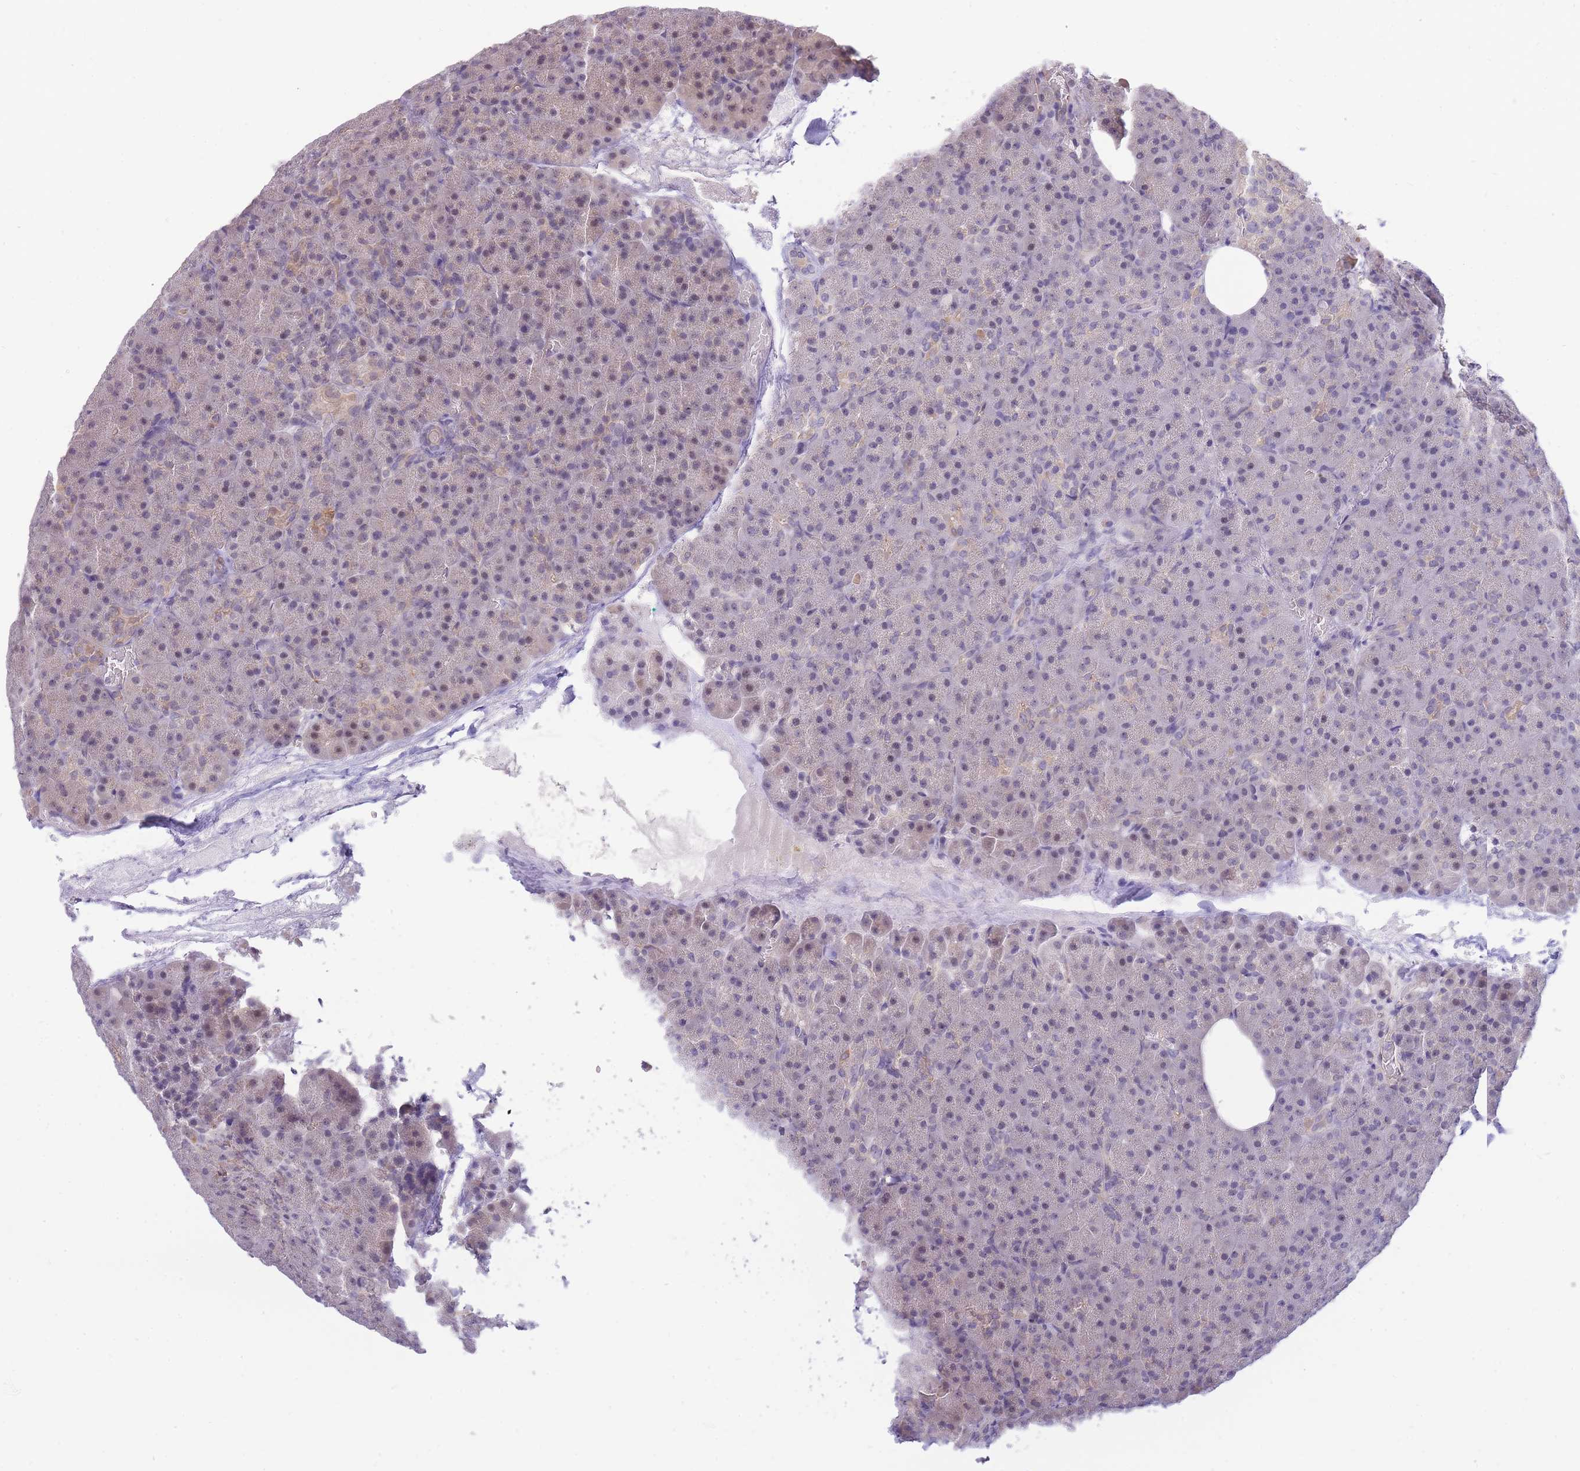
{"staining": {"intensity": "weak", "quantity": "<25%", "location": "nuclear"}, "tissue": "pancreas", "cell_type": "Exocrine glandular cells", "image_type": "normal", "snomed": [{"axis": "morphology", "description": "Normal tissue, NOS"}, {"axis": "topography", "description": "Pancreas"}], "caption": "A high-resolution histopathology image shows immunohistochemistry staining of normal pancreas, which shows no significant expression in exocrine glandular cells. (DAB (3,3'-diaminobenzidine) immunohistochemistry (IHC) with hematoxylin counter stain).", "gene": "C19orf25", "patient": {"sex": "female", "age": 74}}